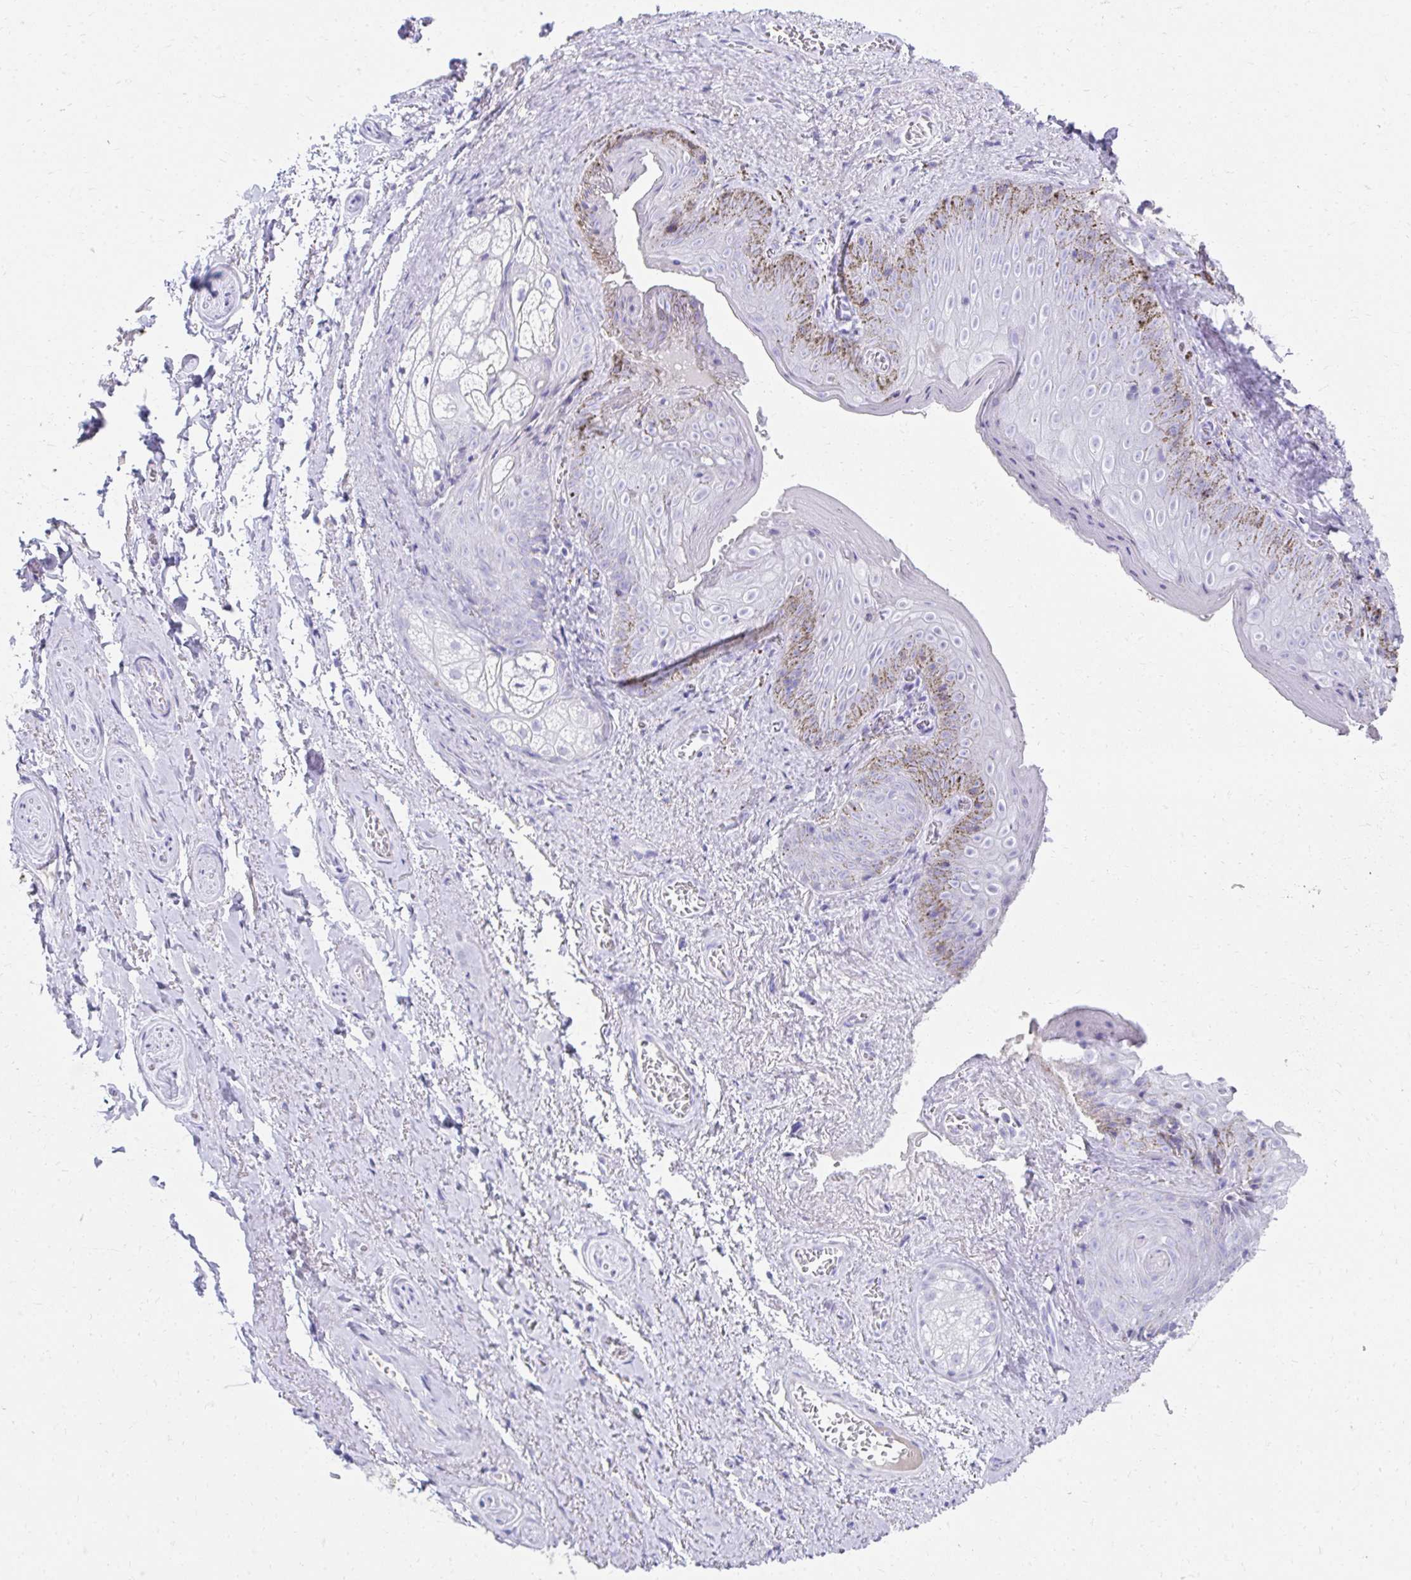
{"staining": {"intensity": "moderate", "quantity": "<25%", "location": "cytoplasmic/membranous"}, "tissue": "vagina", "cell_type": "Squamous epithelial cells", "image_type": "normal", "snomed": [{"axis": "morphology", "description": "Normal tissue, NOS"}, {"axis": "topography", "description": "Vulva"}, {"axis": "topography", "description": "Vagina"}, {"axis": "topography", "description": "Peripheral nerve tissue"}], "caption": "Vagina stained with DAB (3,3'-diaminobenzidine) immunohistochemistry (IHC) displays low levels of moderate cytoplasmic/membranous positivity in about <25% of squamous epithelial cells.", "gene": "TNNT1", "patient": {"sex": "female", "age": 66}}